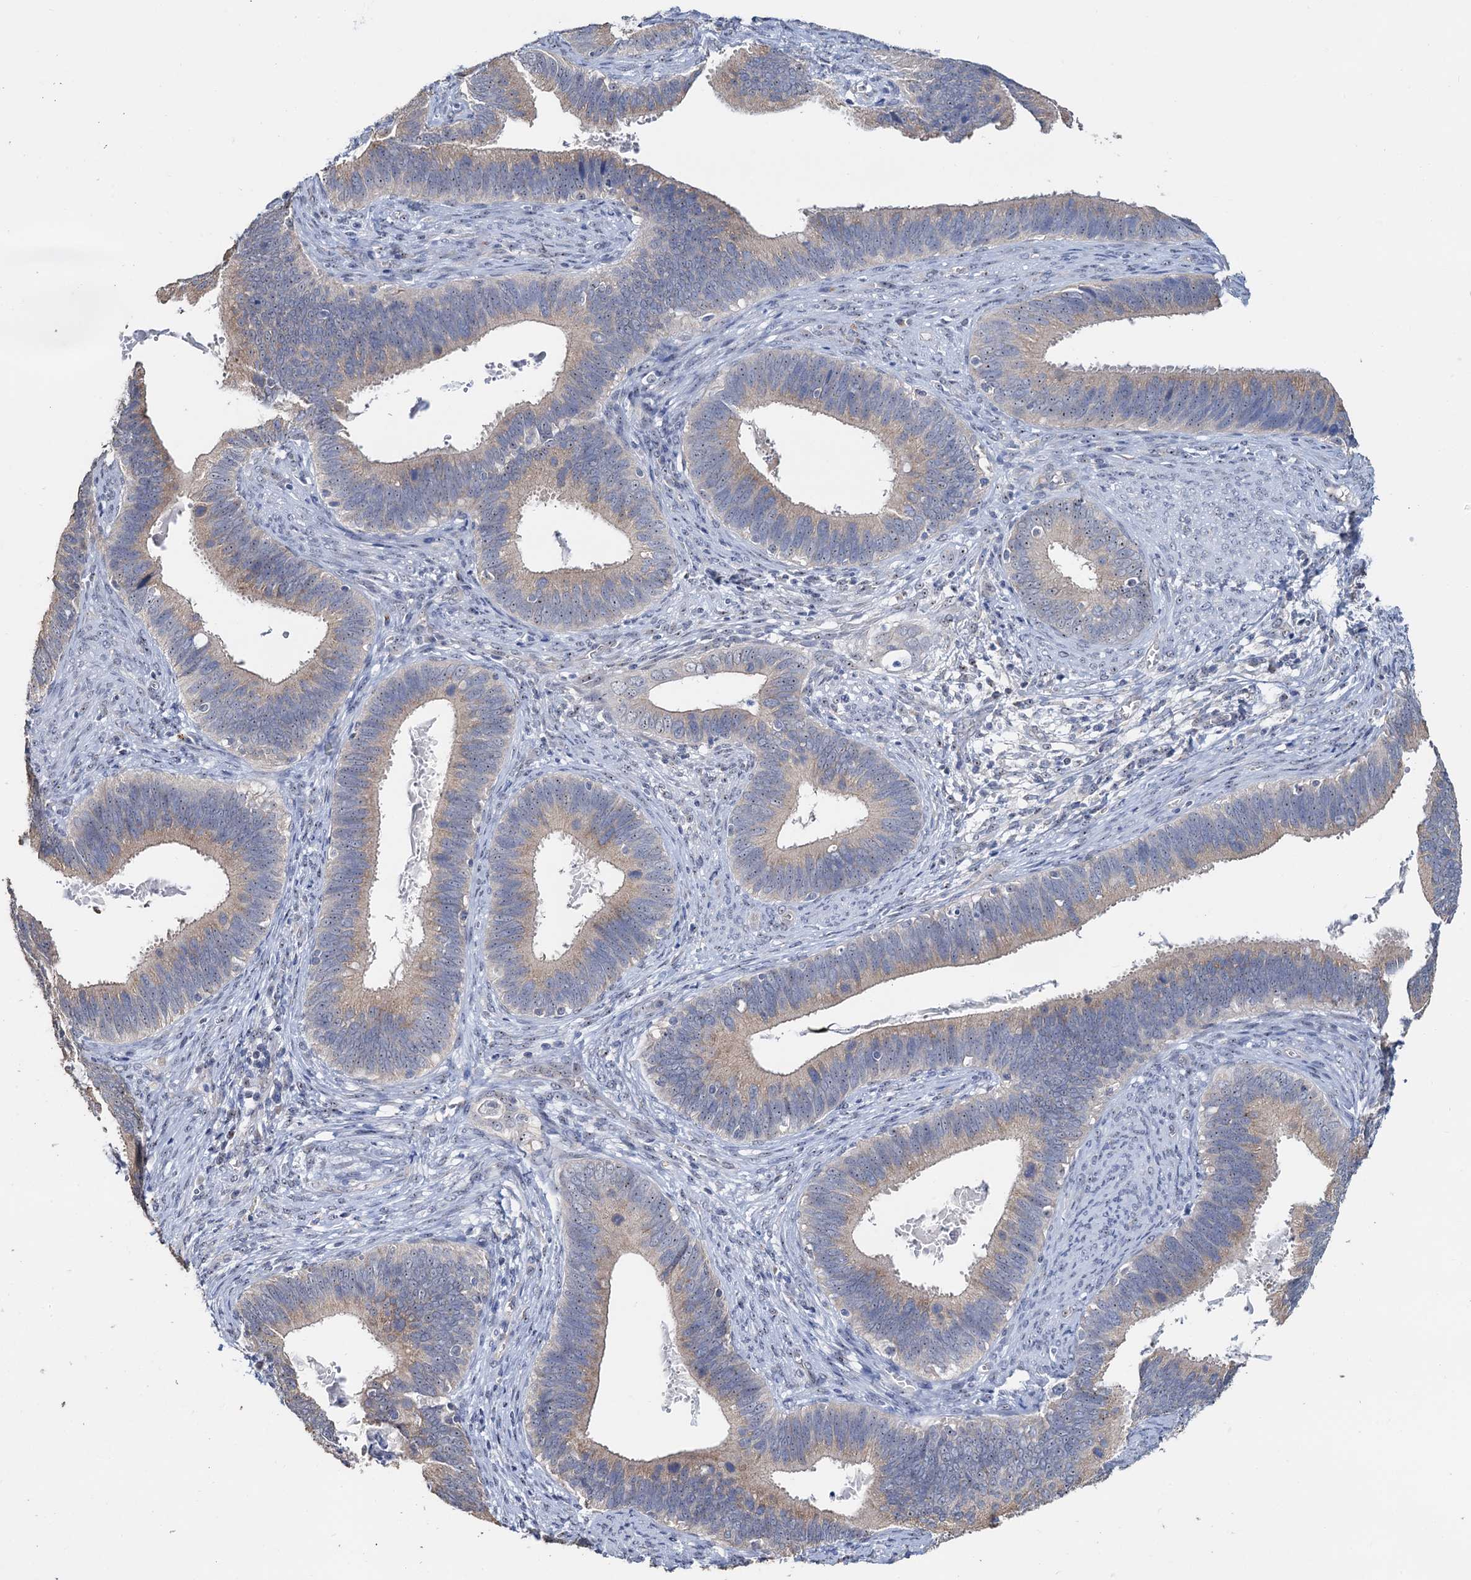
{"staining": {"intensity": "moderate", "quantity": "25%-75%", "location": "cytoplasmic/membranous"}, "tissue": "cervical cancer", "cell_type": "Tumor cells", "image_type": "cancer", "snomed": [{"axis": "morphology", "description": "Adenocarcinoma, NOS"}, {"axis": "topography", "description": "Cervix"}], "caption": "IHC staining of cervical adenocarcinoma, which displays medium levels of moderate cytoplasmic/membranous expression in approximately 25%-75% of tumor cells indicating moderate cytoplasmic/membranous protein staining. The staining was performed using DAB (brown) for protein detection and nuclei were counterstained in hematoxylin (blue).", "gene": "C2CD3", "patient": {"sex": "female", "age": 42}}